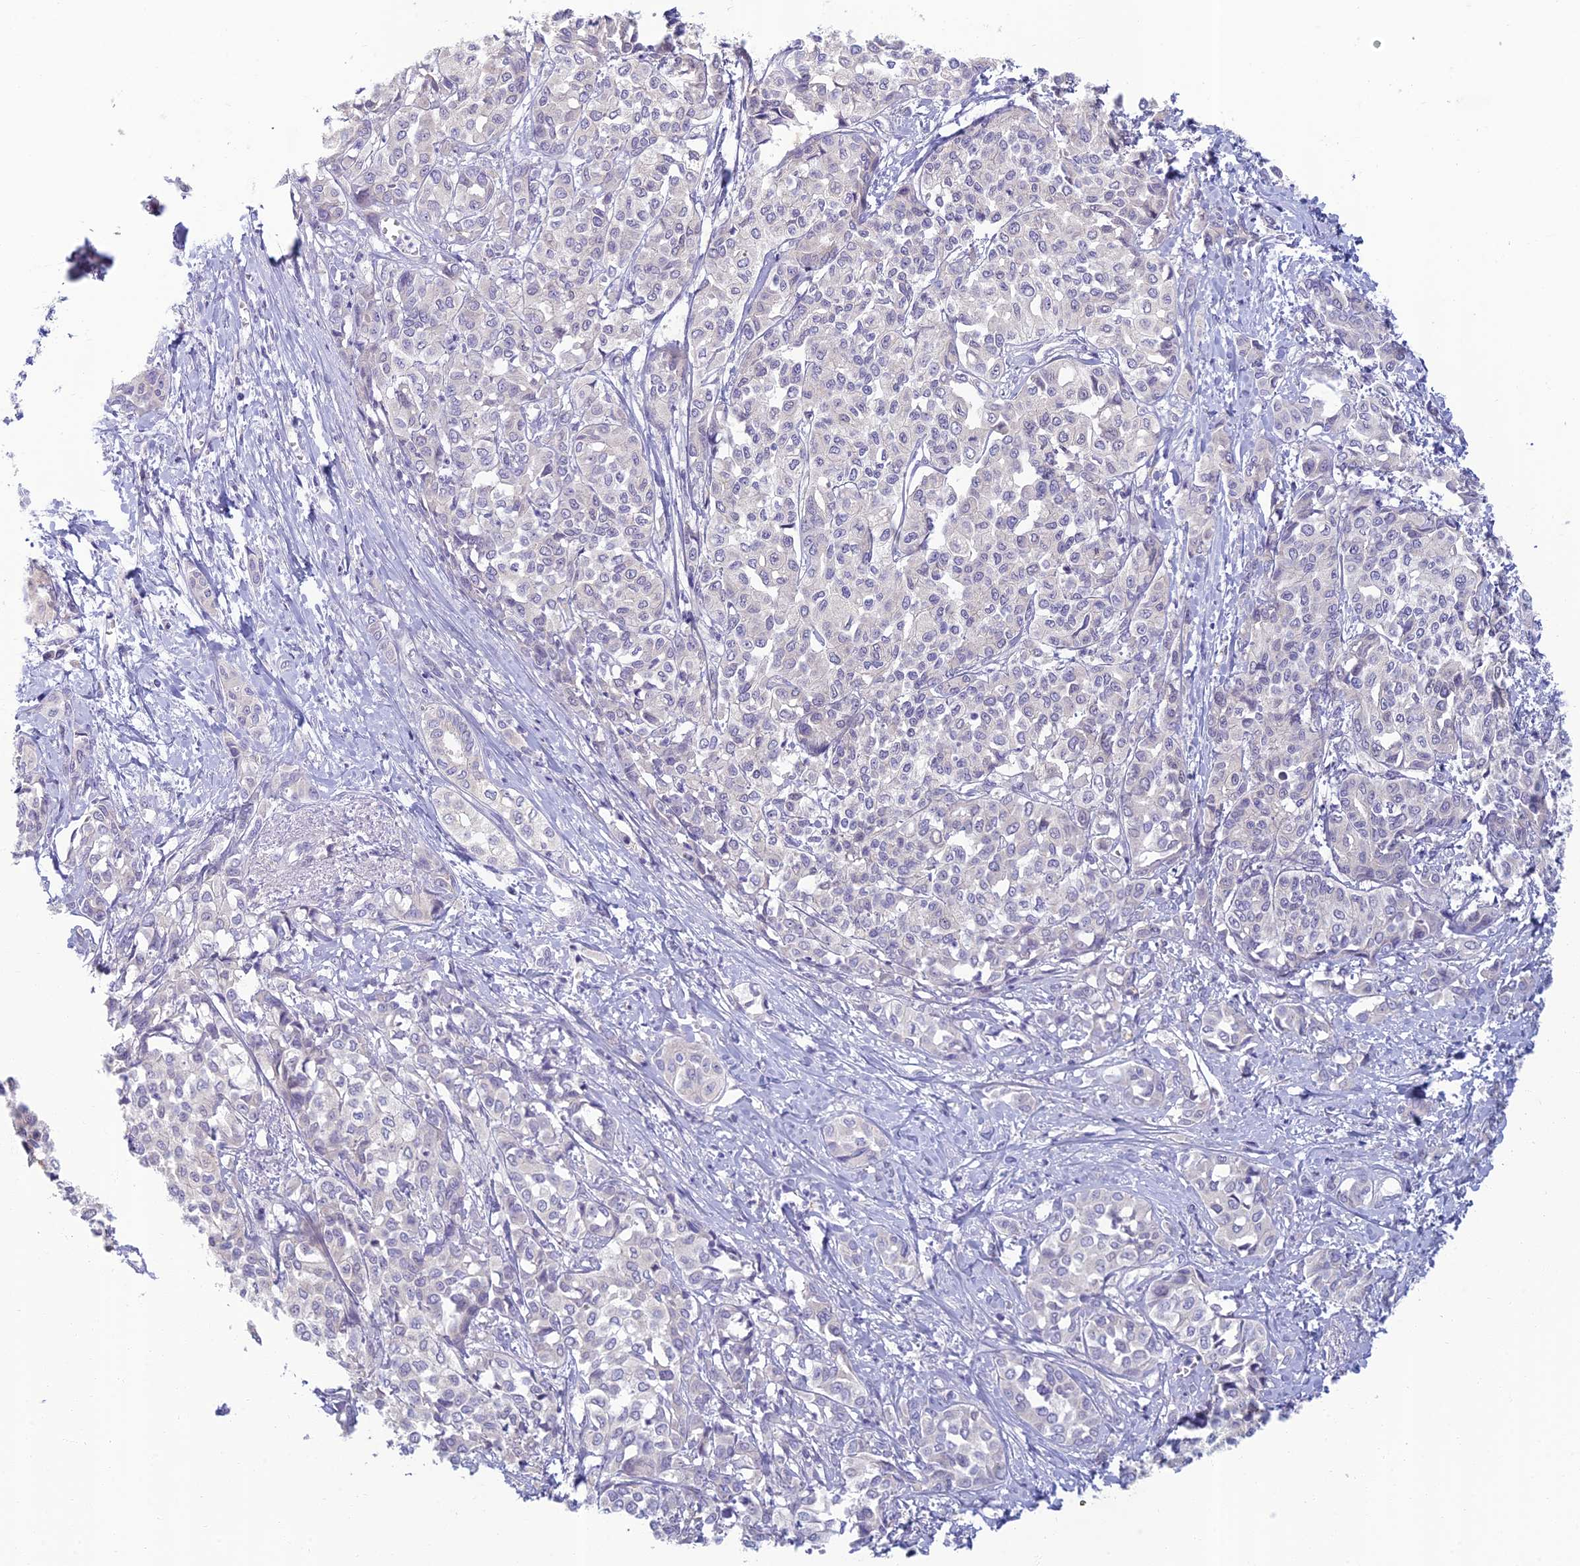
{"staining": {"intensity": "negative", "quantity": "none", "location": "none"}, "tissue": "liver cancer", "cell_type": "Tumor cells", "image_type": "cancer", "snomed": [{"axis": "morphology", "description": "Cholangiocarcinoma"}, {"axis": "topography", "description": "Liver"}], "caption": "An image of human liver cancer is negative for staining in tumor cells.", "gene": "SLC25A41", "patient": {"sex": "female", "age": 77}}